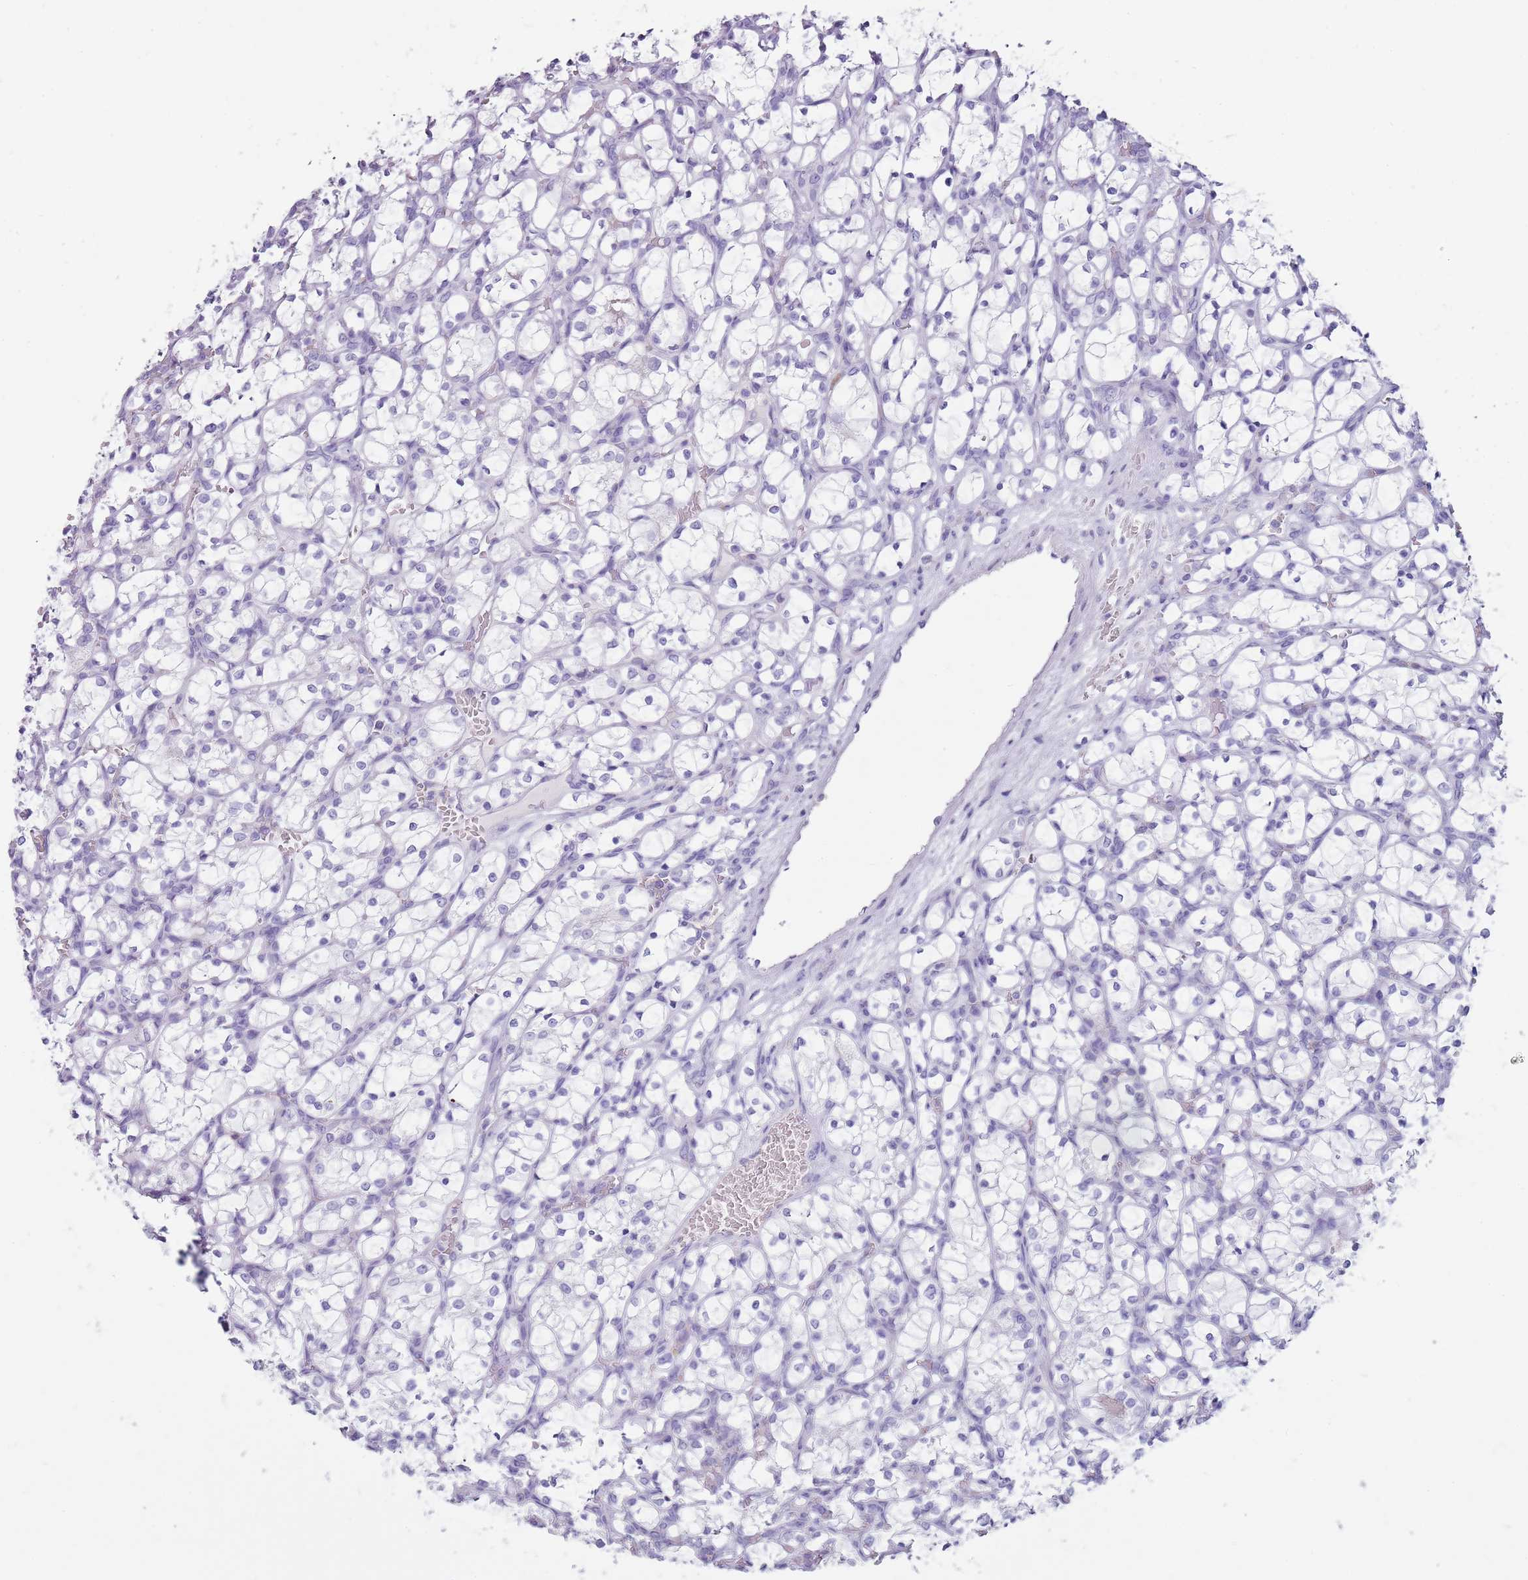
{"staining": {"intensity": "negative", "quantity": "none", "location": "none"}, "tissue": "renal cancer", "cell_type": "Tumor cells", "image_type": "cancer", "snomed": [{"axis": "morphology", "description": "Adenocarcinoma, NOS"}, {"axis": "topography", "description": "Kidney"}], "caption": "This is an immunohistochemistry histopathology image of renal adenocarcinoma. There is no positivity in tumor cells.", "gene": "NBPF20", "patient": {"sex": "female", "age": 69}}